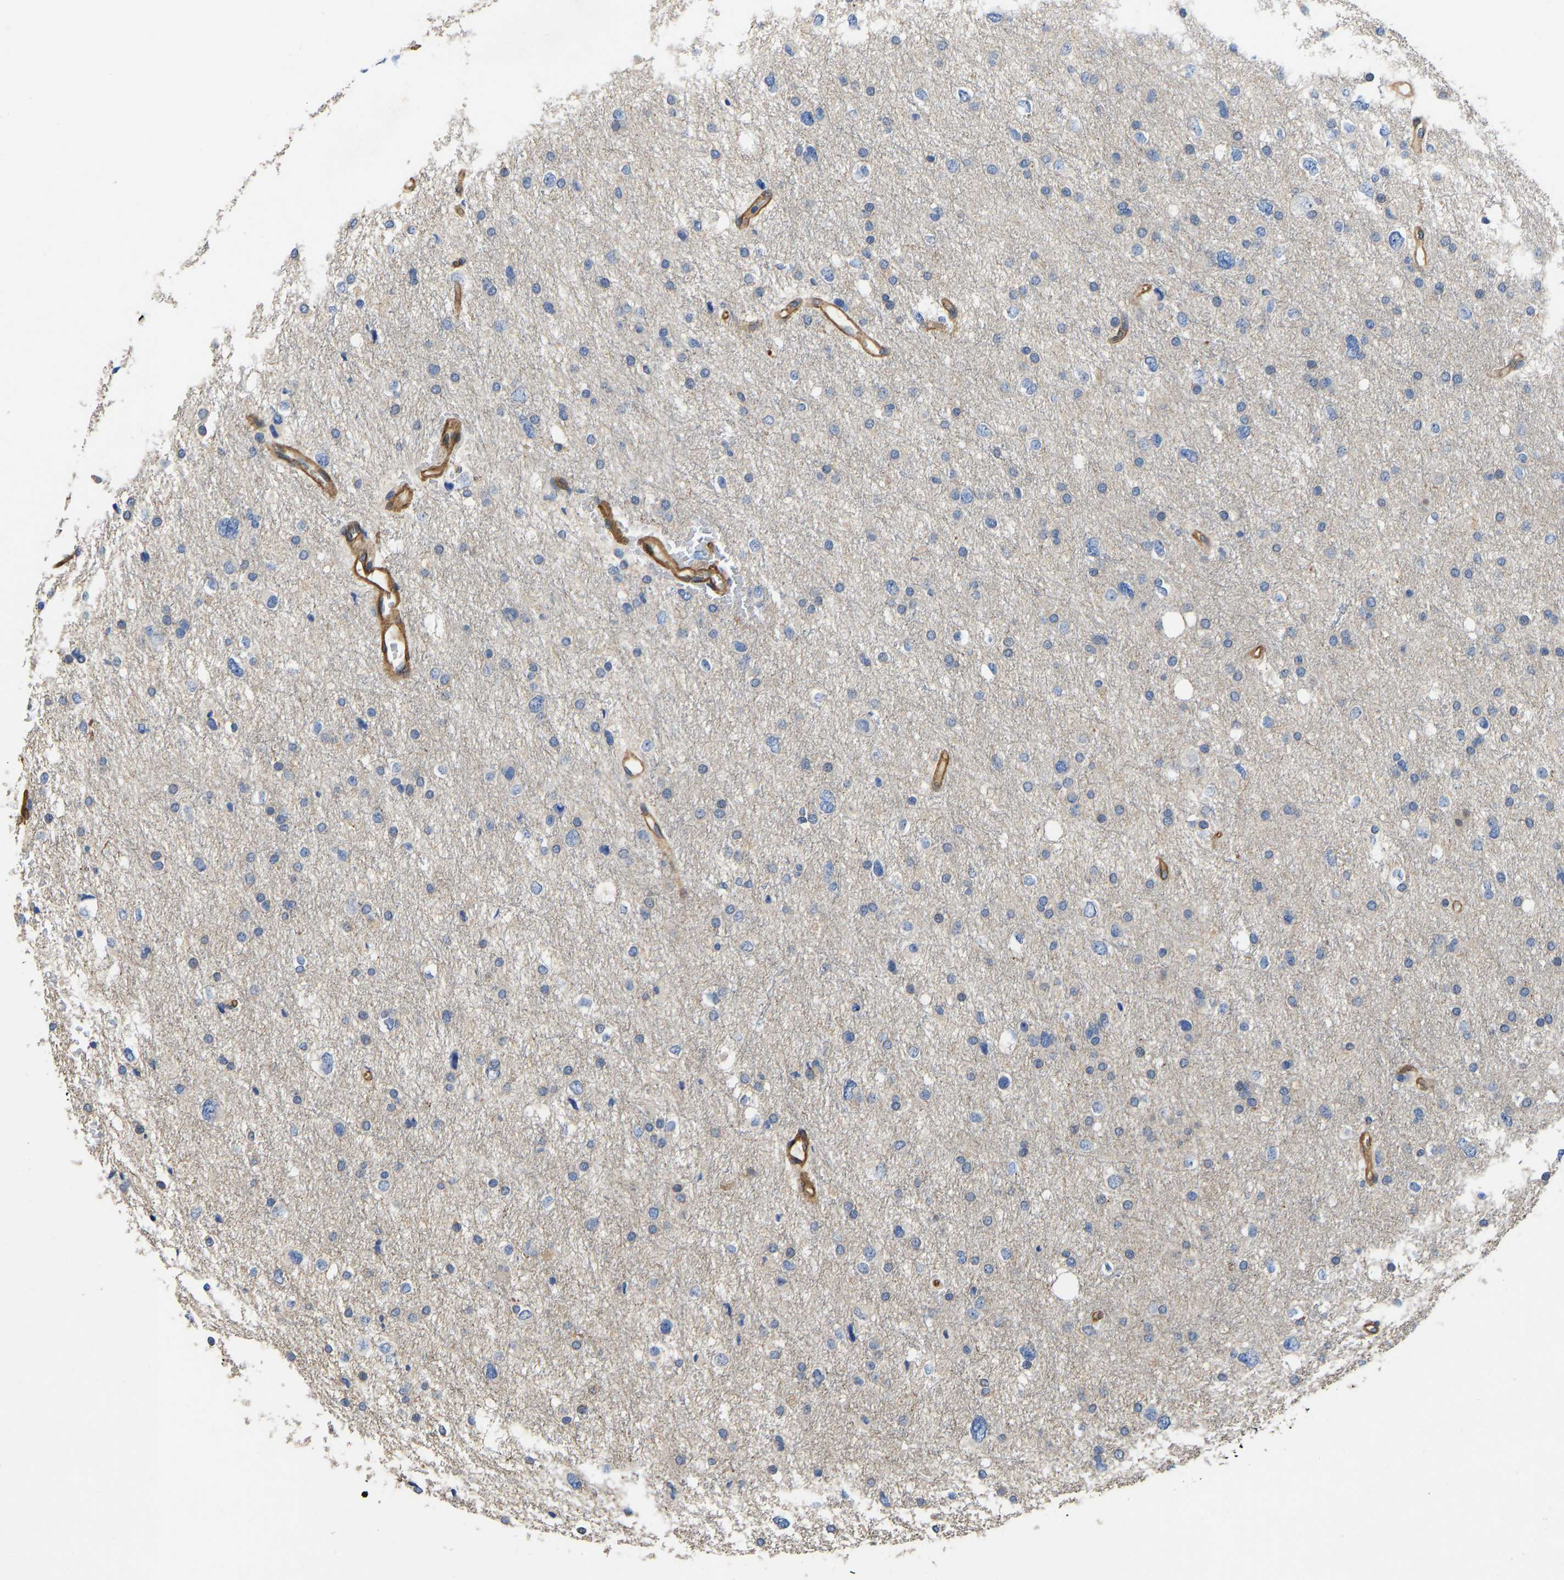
{"staining": {"intensity": "negative", "quantity": "none", "location": "none"}, "tissue": "glioma", "cell_type": "Tumor cells", "image_type": "cancer", "snomed": [{"axis": "morphology", "description": "Glioma, malignant, Low grade"}, {"axis": "topography", "description": "Brain"}], "caption": "High magnification brightfield microscopy of glioma stained with DAB (3,3'-diaminobenzidine) (brown) and counterstained with hematoxylin (blue): tumor cells show no significant positivity. Brightfield microscopy of immunohistochemistry (IHC) stained with DAB (brown) and hematoxylin (blue), captured at high magnification.", "gene": "ELMO2", "patient": {"sex": "female", "age": 37}}